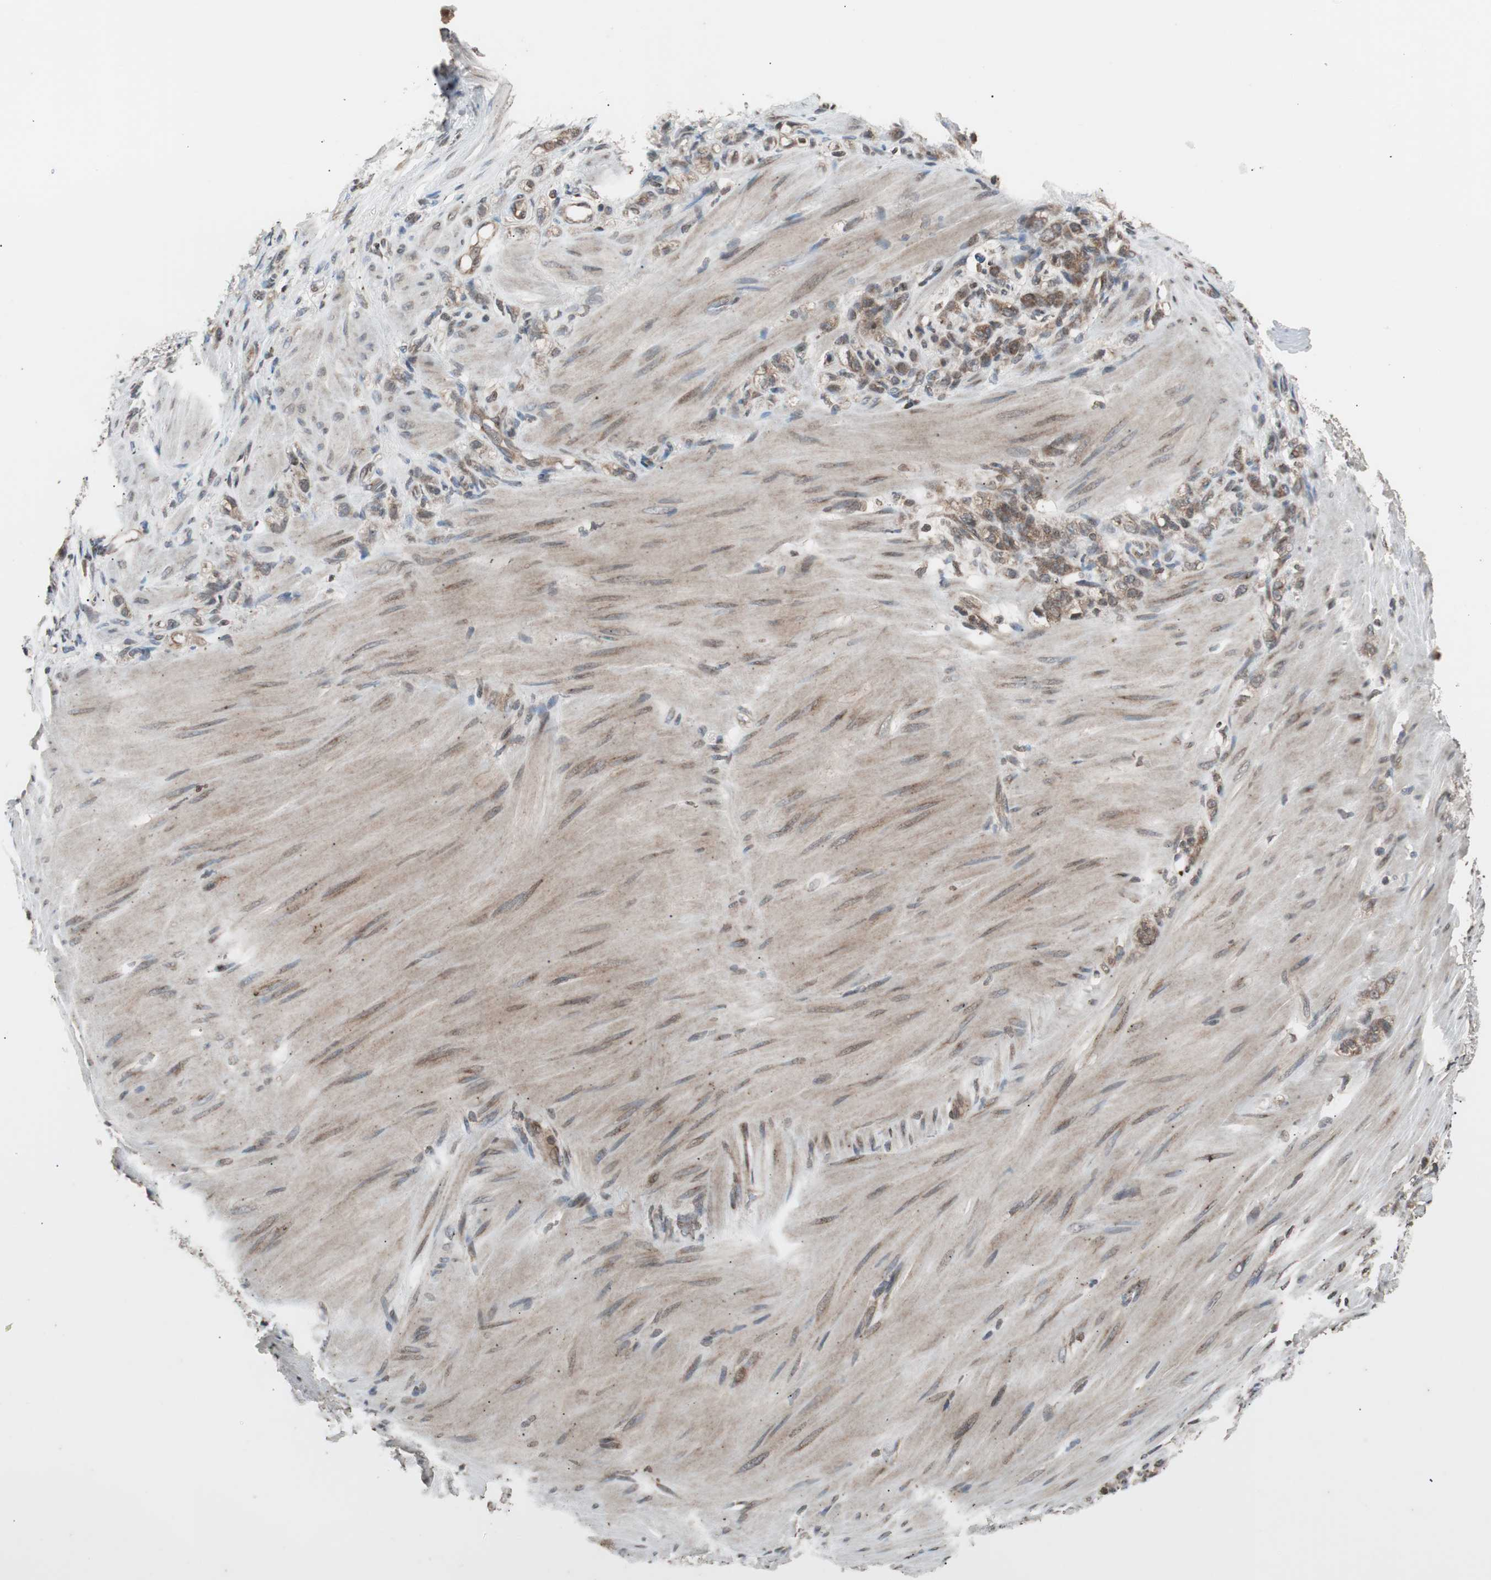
{"staining": {"intensity": "moderate", "quantity": ">75%", "location": "cytoplasmic/membranous"}, "tissue": "stomach cancer", "cell_type": "Tumor cells", "image_type": "cancer", "snomed": [{"axis": "morphology", "description": "Adenocarcinoma, NOS"}, {"axis": "topography", "description": "Stomach"}], "caption": "Protein staining demonstrates moderate cytoplasmic/membranous expression in approximately >75% of tumor cells in stomach cancer.", "gene": "ZFC3H1", "patient": {"sex": "male", "age": 82}}